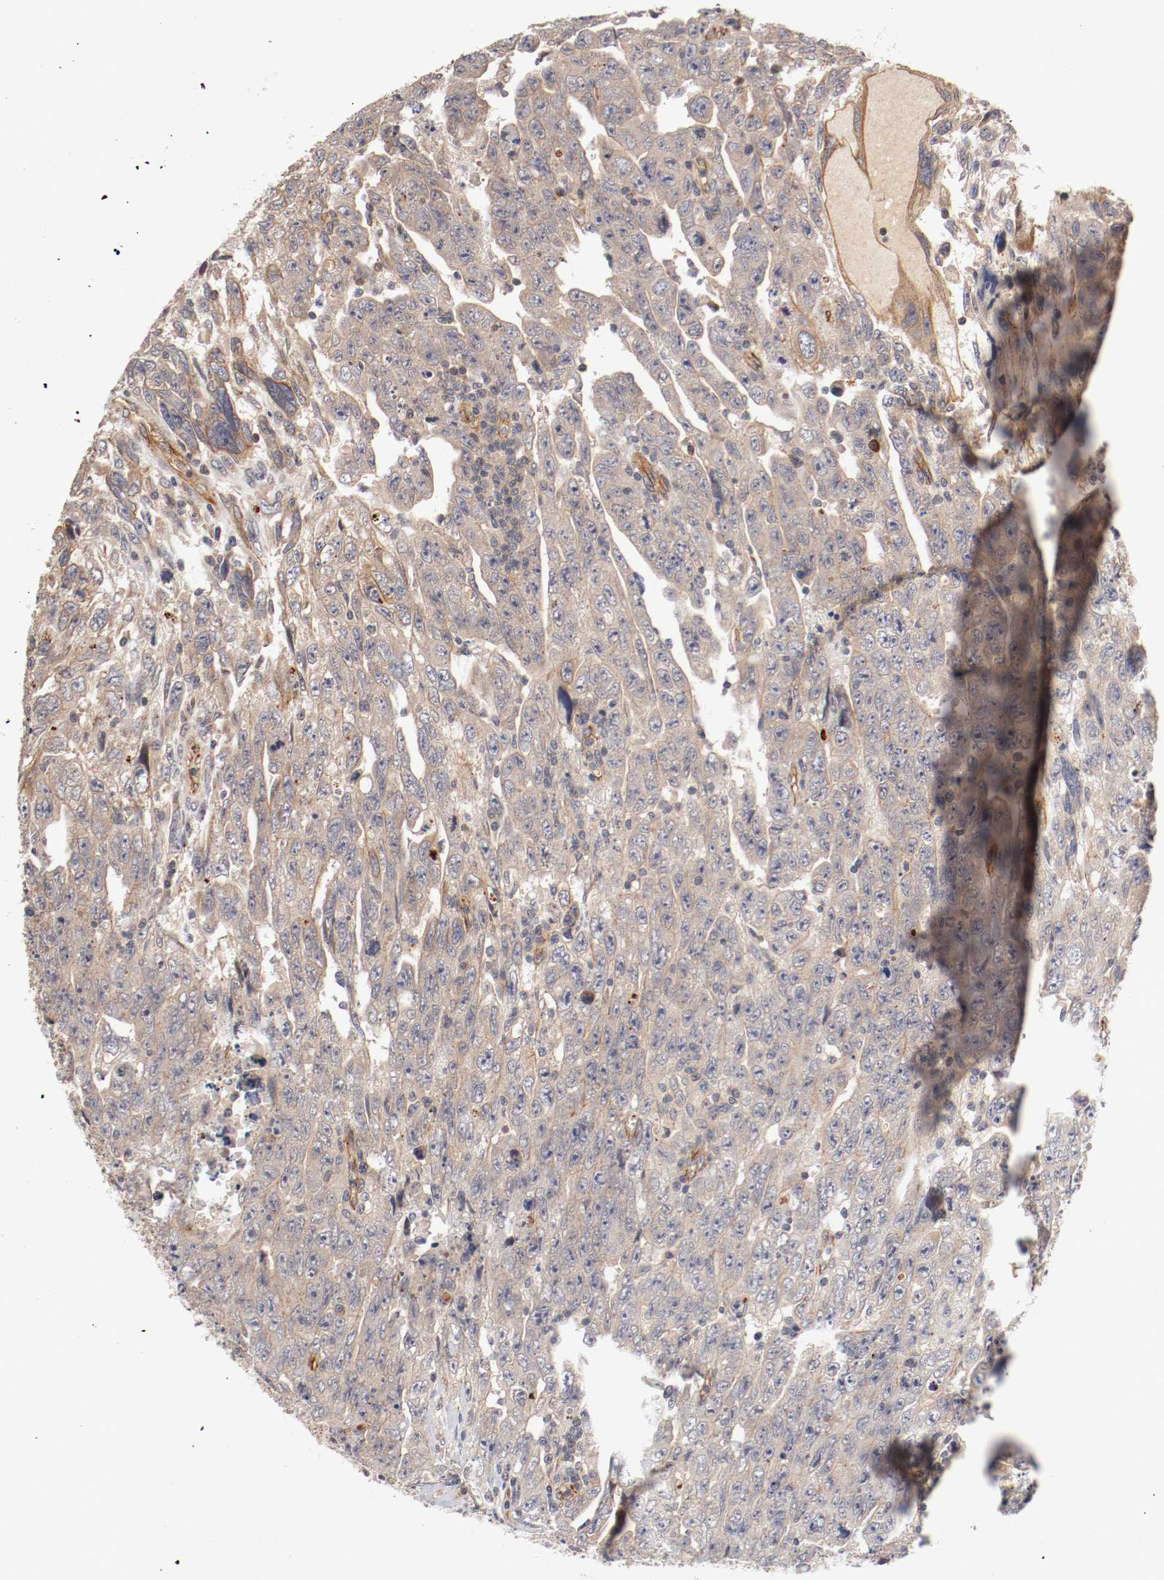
{"staining": {"intensity": "negative", "quantity": "none", "location": "none"}, "tissue": "testis cancer", "cell_type": "Tumor cells", "image_type": "cancer", "snomed": [{"axis": "morphology", "description": "Carcinoma, Embryonal, NOS"}, {"axis": "topography", "description": "Testis"}], "caption": "This micrograph is of embryonal carcinoma (testis) stained with IHC to label a protein in brown with the nuclei are counter-stained blue. There is no staining in tumor cells.", "gene": "TYK2", "patient": {"sex": "male", "age": 28}}